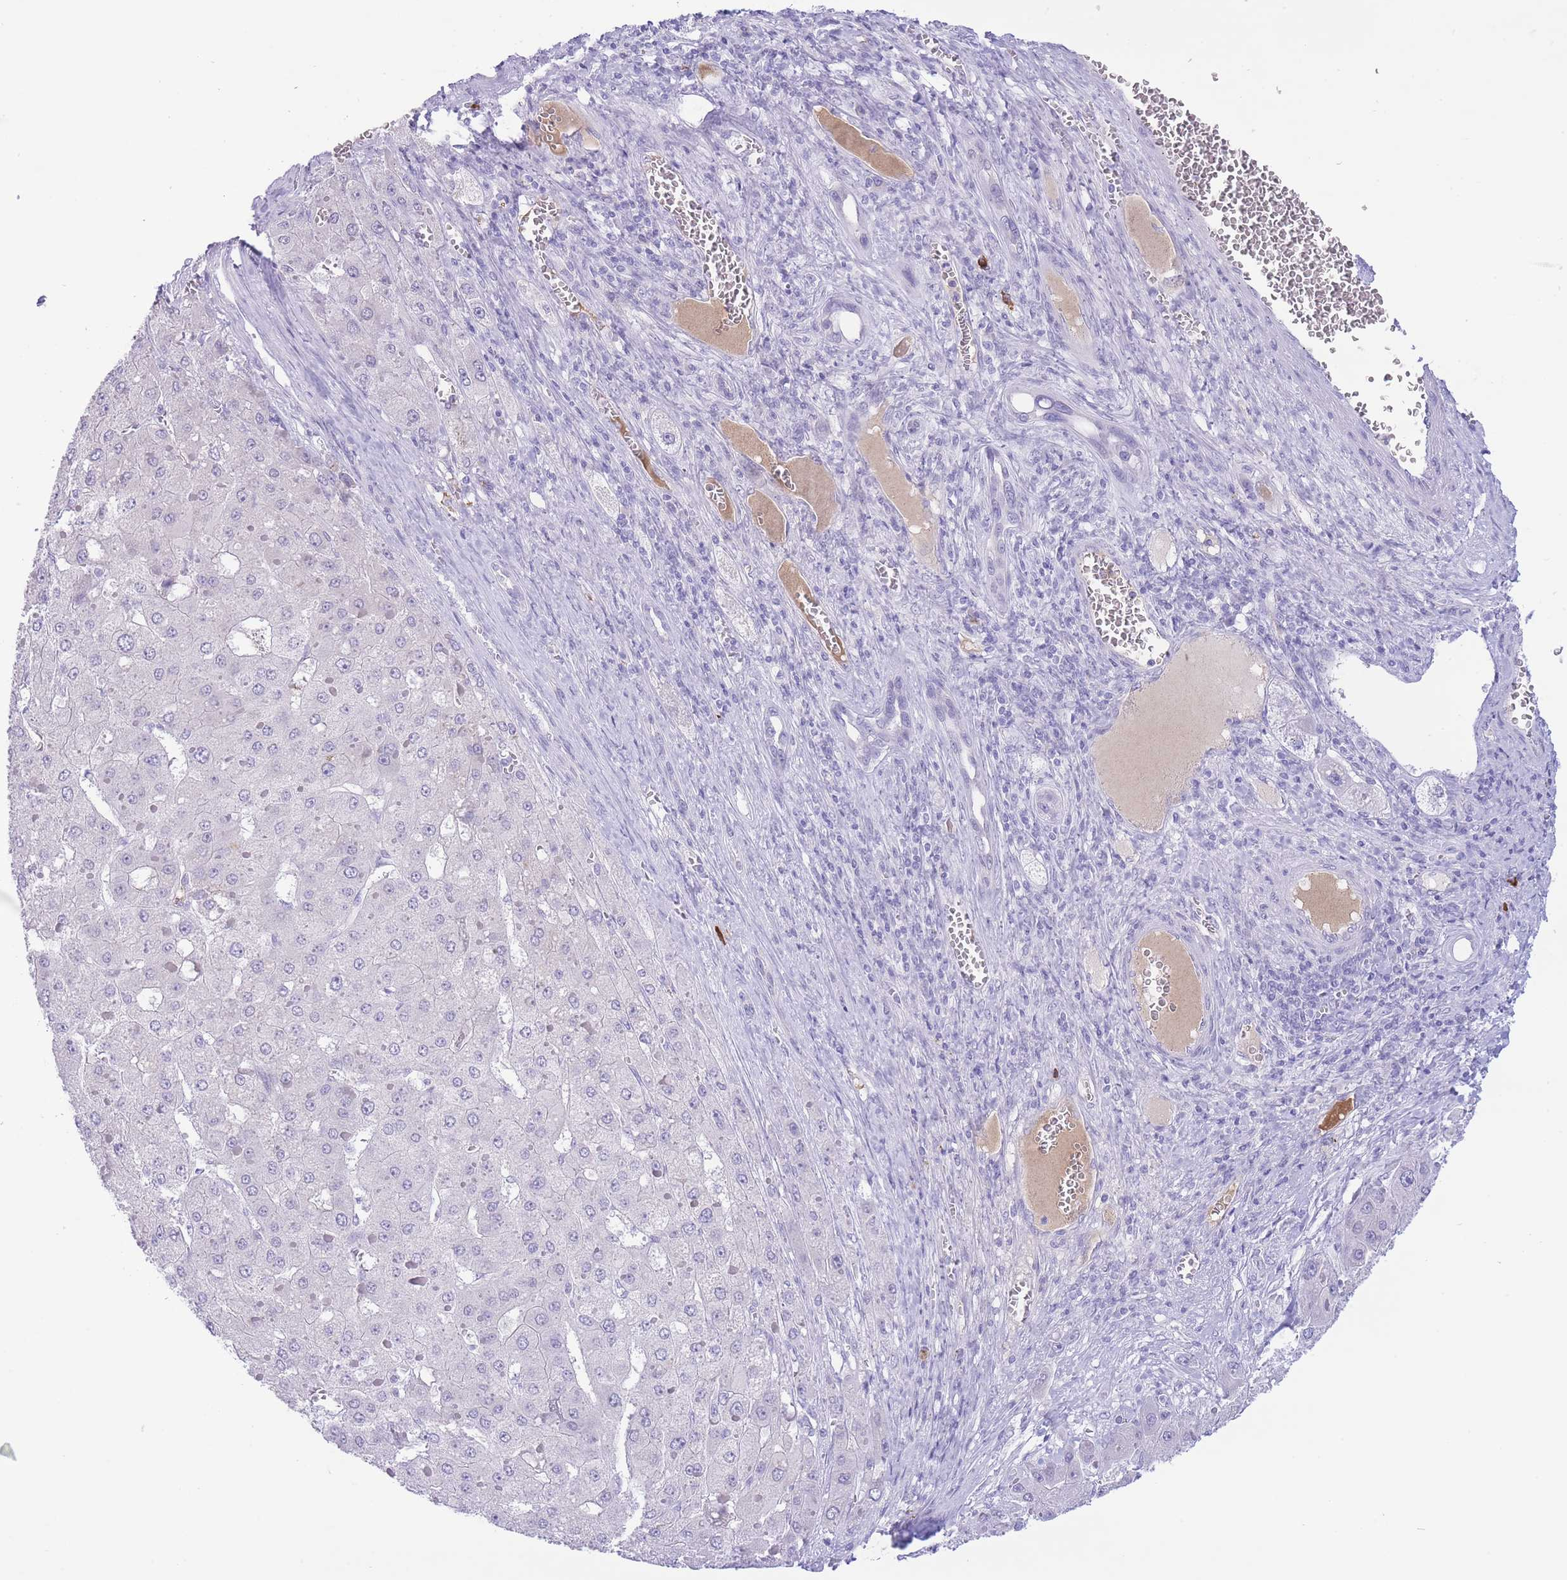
{"staining": {"intensity": "negative", "quantity": "none", "location": "none"}, "tissue": "liver cancer", "cell_type": "Tumor cells", "image_type": "cancer", "snomed": [{"axis": "morphology", "description": "Carcinoma, Hepatocellular, NOS"}, {"axis": "topography", "description": "Liver"}], "caption": "Protein analysis of hepatocellular carcinoma (liver) exhibits no significant expression in tumor cells.", "gene": "ASAP3", "patient": {"sex": "female", "age": 73}}